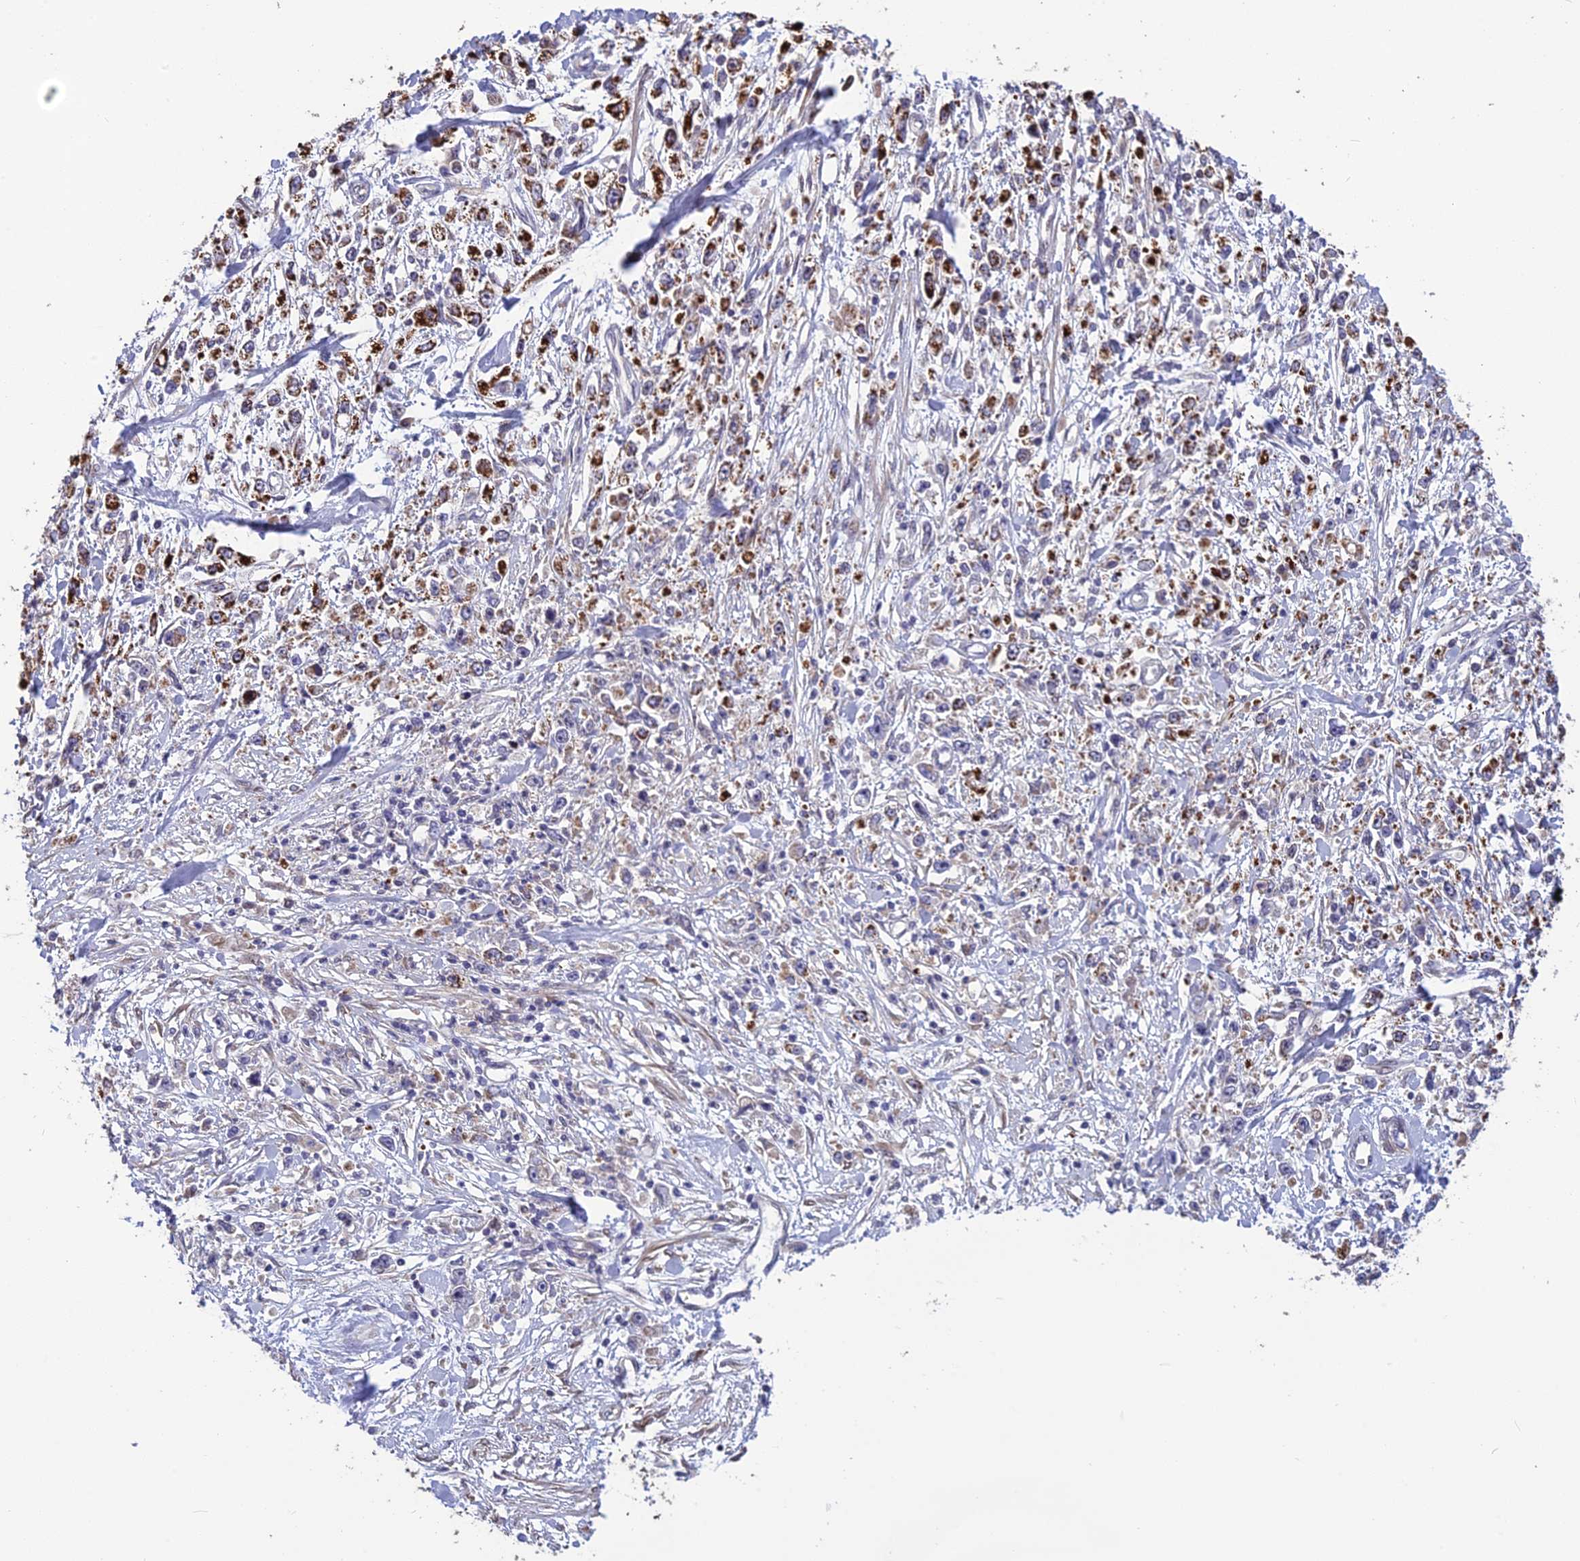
{"staining": {"intensity": "moderate", "quantity": "25%-75%", "location": "cytoplasmic/membranous"}, "tissue": "stomach cancer", "cell_type": "Tumor cells", "image_type": "cancer", "snomed": [{"axis": "morphology", "description": "Adenocarcinoma, NOS"}, {"axis": "topography", "description": "Stomach"}], "caption": "Immunohistochemical staining of human stomach cancer (adenocarcinoma) reveals medium levels of moderate cytoplasmic/membranous protein staining in approximately 25%-75% of tumor cells.", "gene": "SPG21", "patient": {"sex": "female", "age": 59}}